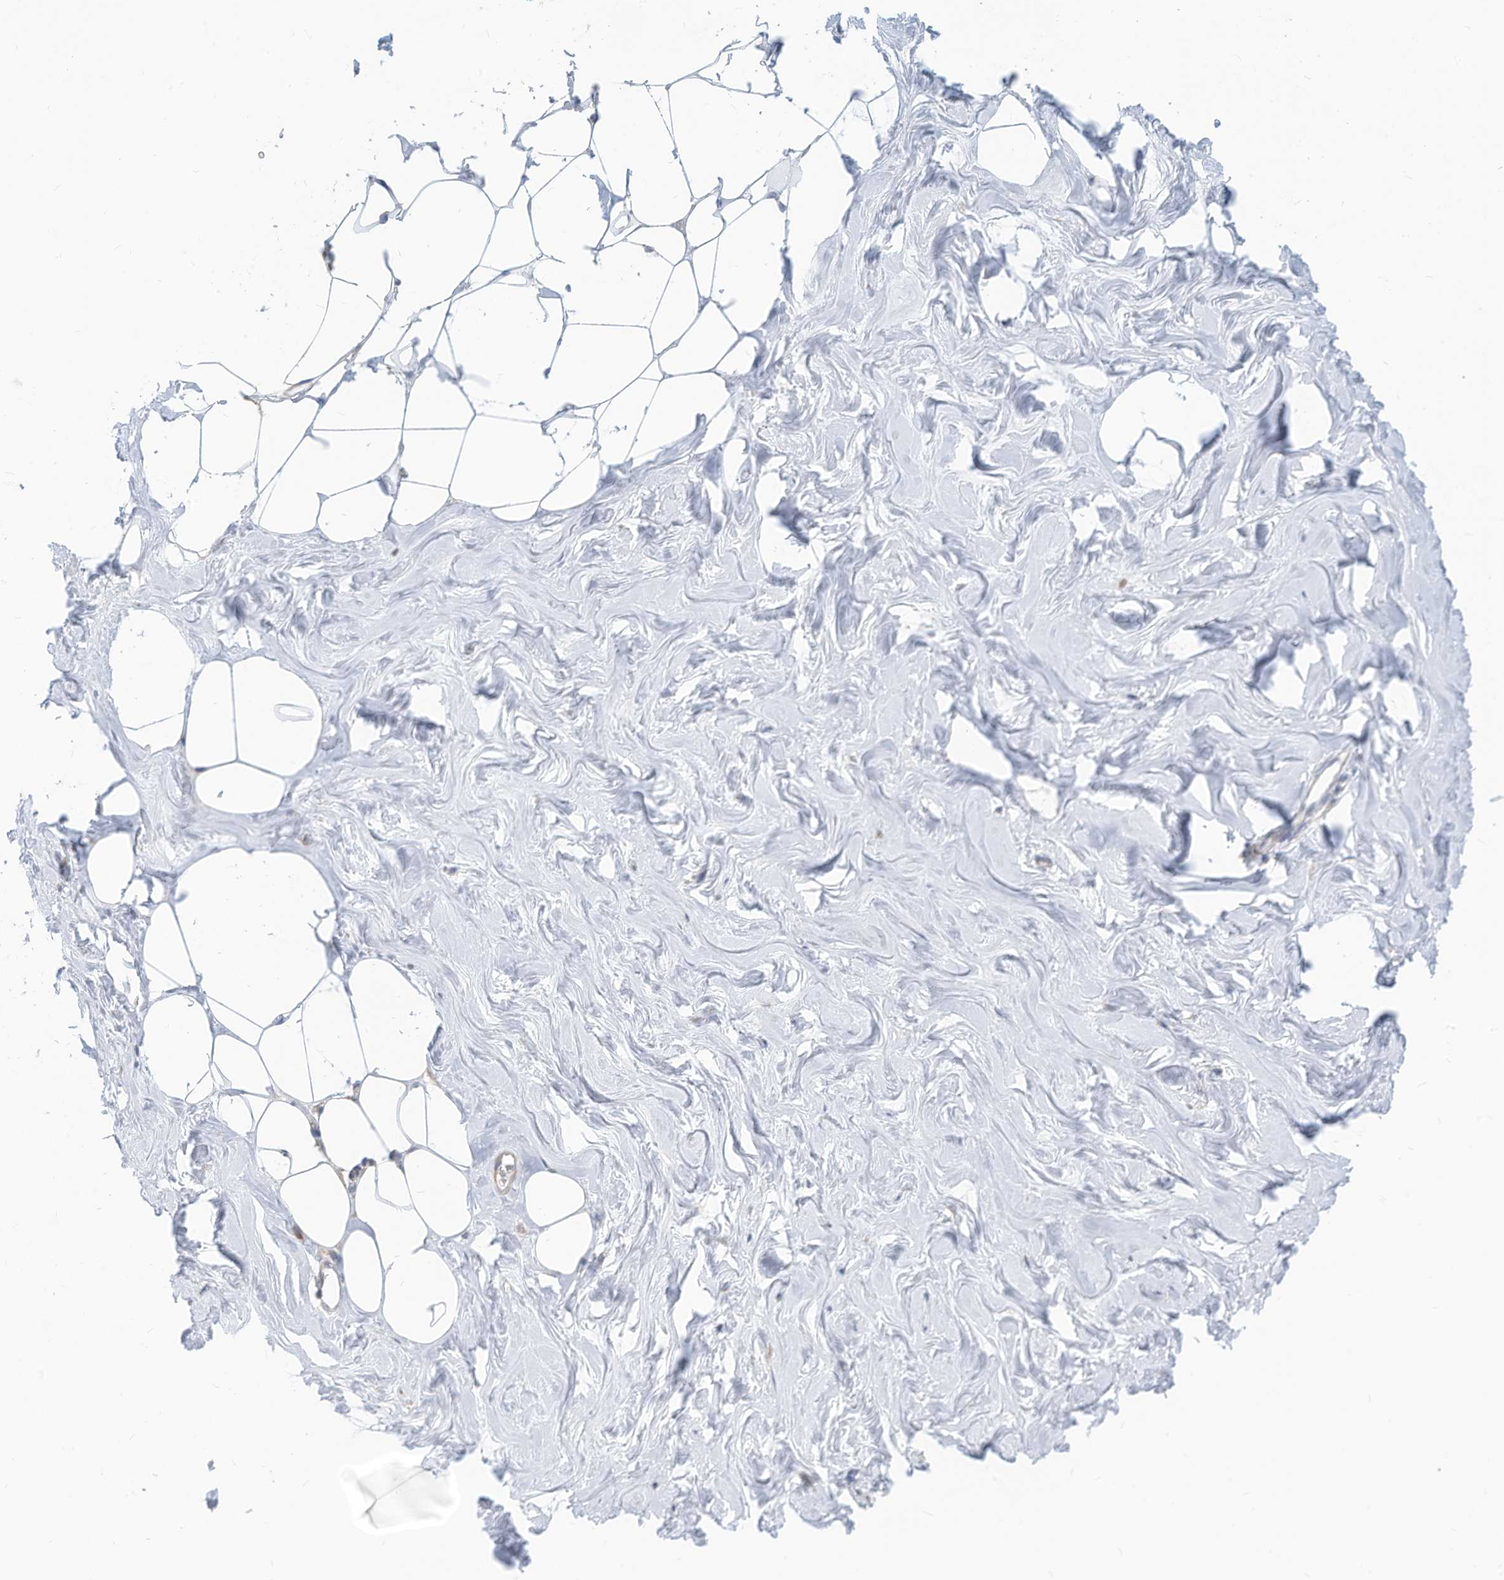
{"staining": {"intensity": "negative", "quantity": "none", "location": "none"}, "tissue": "adipose tissue", "cell_type": "Adipocytes", "image_type": "normal", "snomed": [{"axis": "morphology", "description": "Normal tissue, NOS"}, {"axis": "morphology", "description": "Fibrosis, NOS"}, {"axis": "topography", "description": "Breast"}, {"axis": "topography", "description": "Adipose tissue"}], "caption": "This is an immunohistochemistry (IHC) photomicrograph of normal adipose tissue. There is no expression in adipocytes.", "gene": "GTPBP2", "patient": {"sex": "female", "age": 39}}